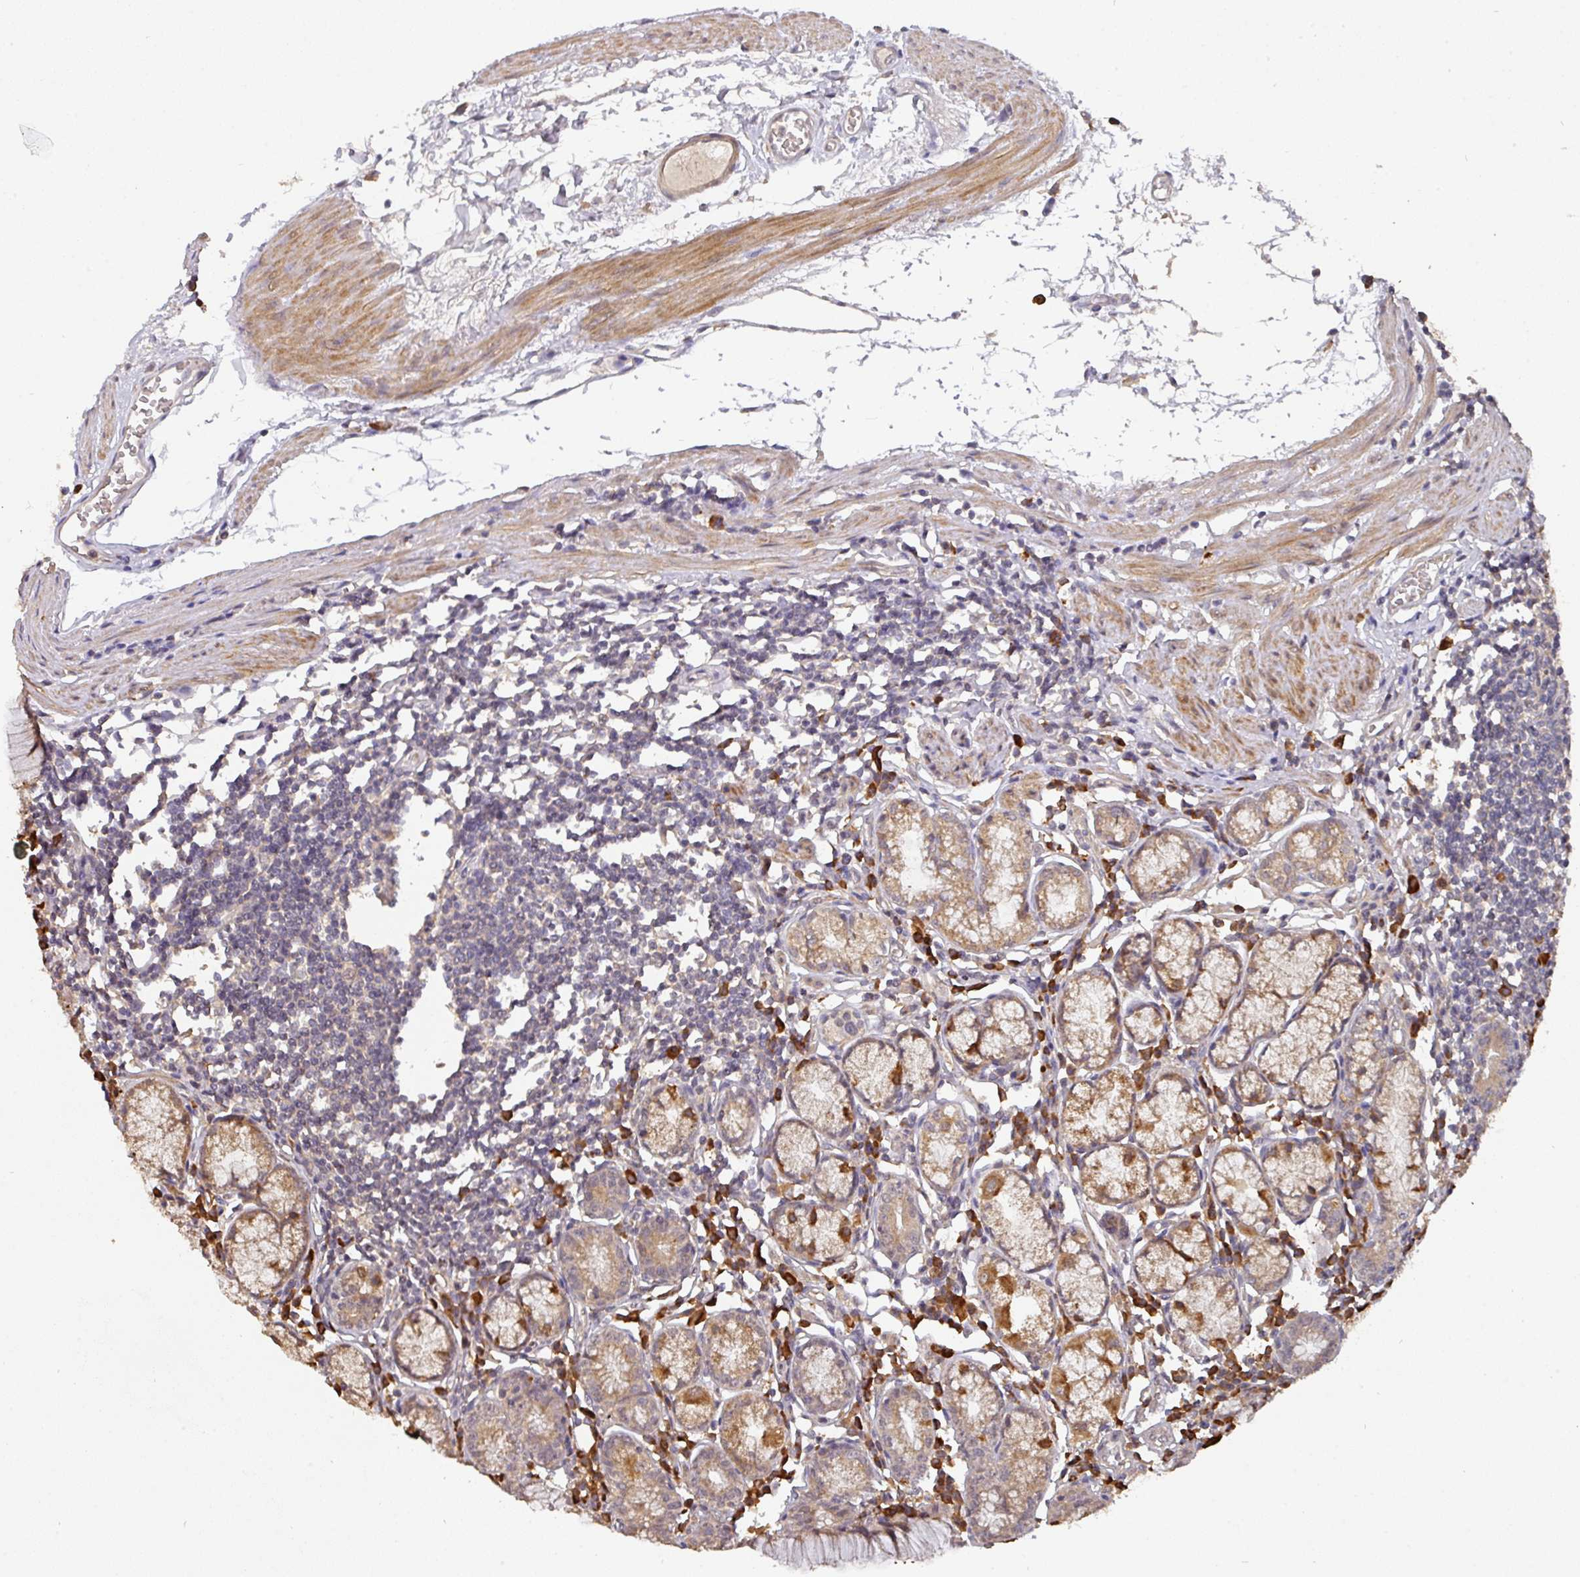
{"staining": {"intensity": "moderate", "quantity": ">75%", "location": "cytoplasmic/membranous"}, "tissue": "stomach", "cell_type": "Glandular cells", "image_type": "normal", "snomed": [{"axis": "morphology", "description": "Normal tissue, NOS"}, {"axis": "topography", "description": "Stomach"}], "caption": "Human stomach stained for a protein (brown) shows moderate cytoplasmic/membranous positive expression in approximately >75% of glandular cells.", "gene": "ACVR2B", "patient": {"sex": "male", "age": 55}}